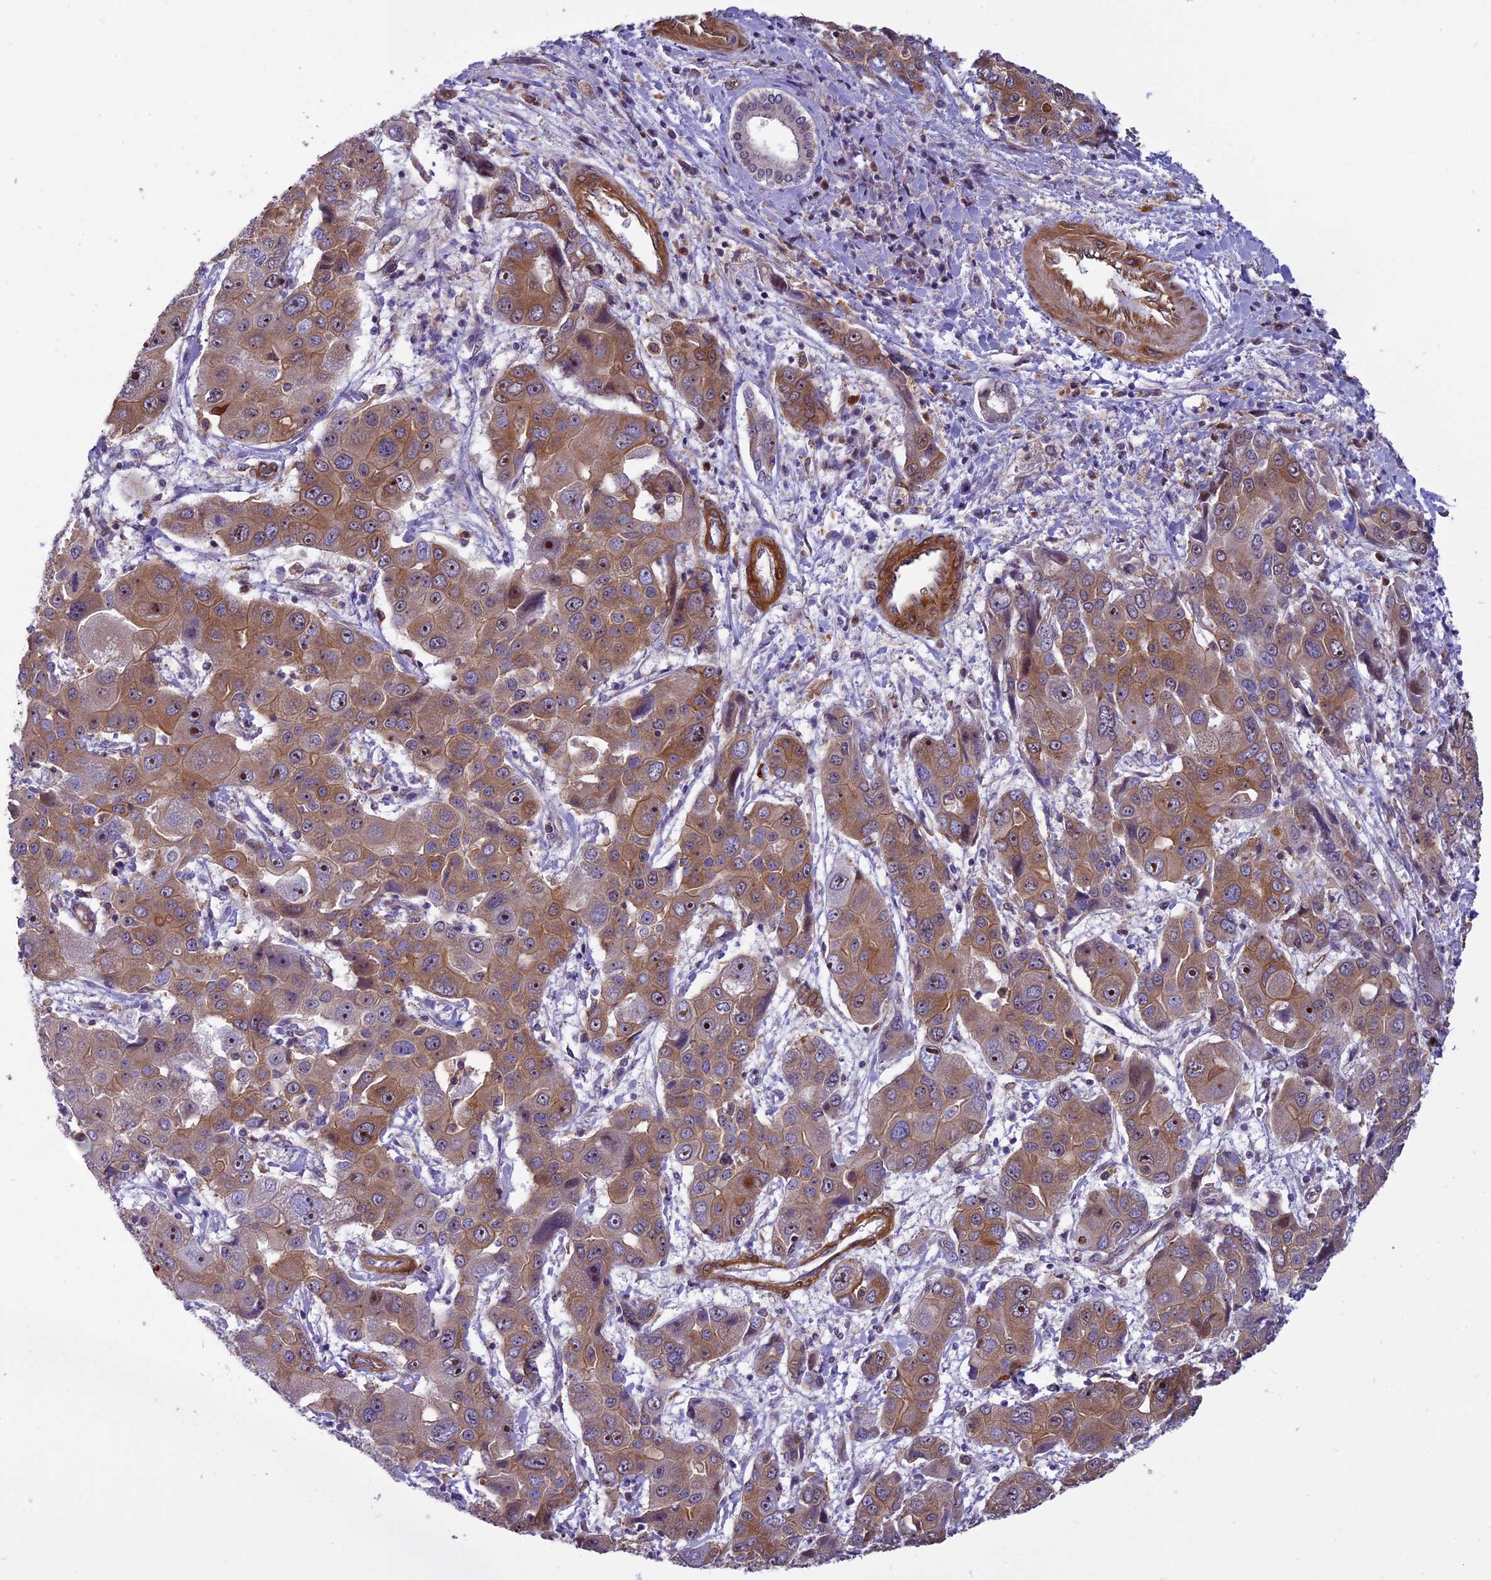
{"staining": {"intensity": "moderate", "quantity": ">75%", "location": "cytoplasmic/membranous,nuclear"}, "tissue": "liver cancer", "cell_type": "Tumor cells", "image_type": "cancer", "snomed": [{"axis": "morphology", "description": "Cholangiocarcinoma"}, {"axis": "topography", "description": "Liver"}], "caption": "A photomicrograph showing moderate cytoplasmic/membranous and nuclear expression in about >75% of tumor cells in liver cholangiocarcinoma, as visualized by brown immunohistochemical staining.", "gene": "EHBP1L1", "patient": {"sex": "male", "age": 67}}